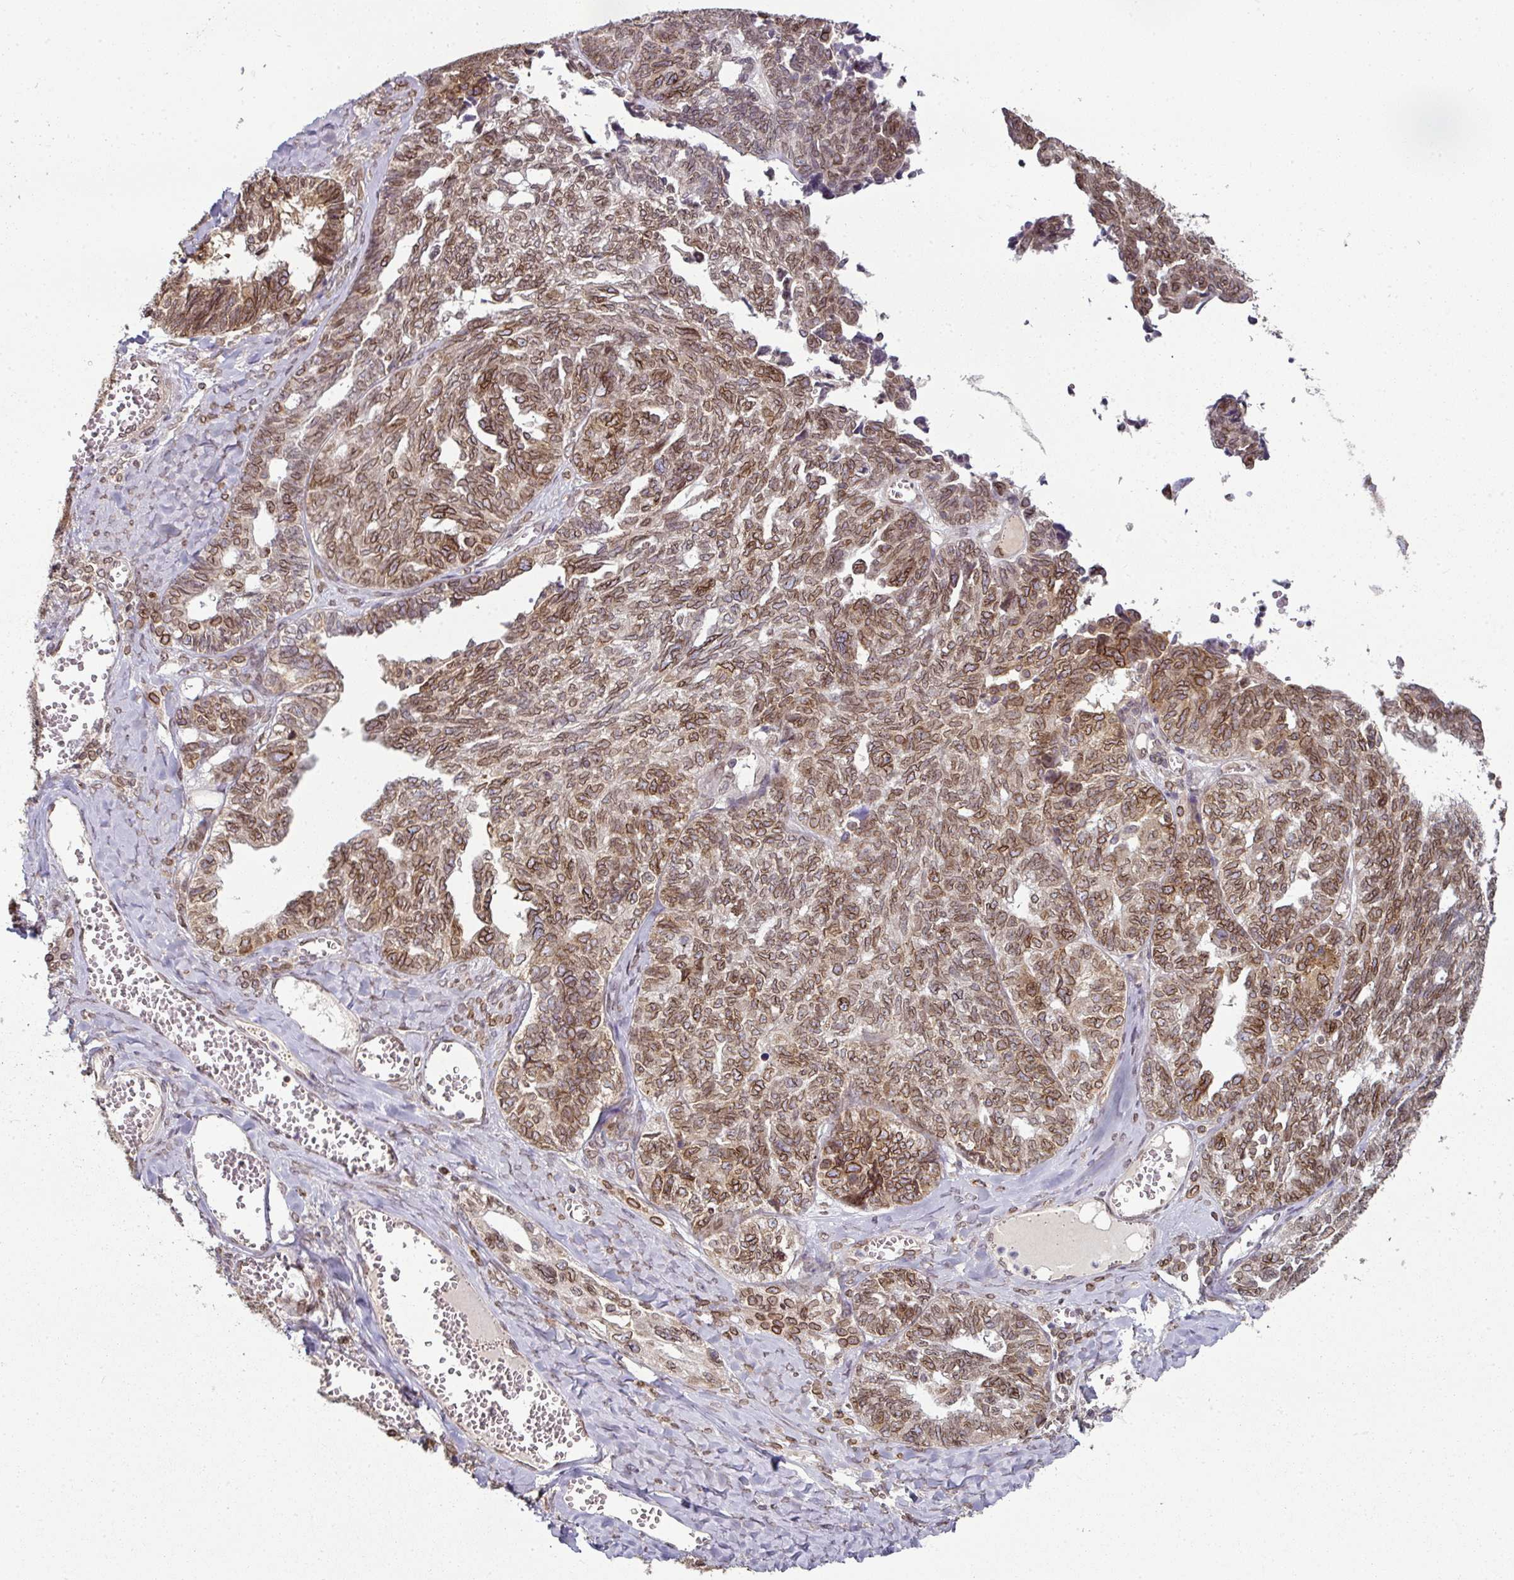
{"staining": {"intensity": "moderate", "quantity": ">75%", "location": "cytoplasmic/membranous,nuclear"}, "tissue": "ovarian cancer", "cell_type": "Tumor cells", "image_type": "cancer", "snomed": [{"axis": "morphology", "description": "Cystadenocarcinoma, serous, NOS"}, {"axis": "topography", "description": "Ovary"}], "caption": "The micrograph displays a brown stain indicating the presence of a protein in the cytoplasmic/membranous and nuclear of tumor cells in ovarian serous cystadenocarcinoma.", "gene": "RANGAP1", "patient": {"sex": "female", "age": 79}}